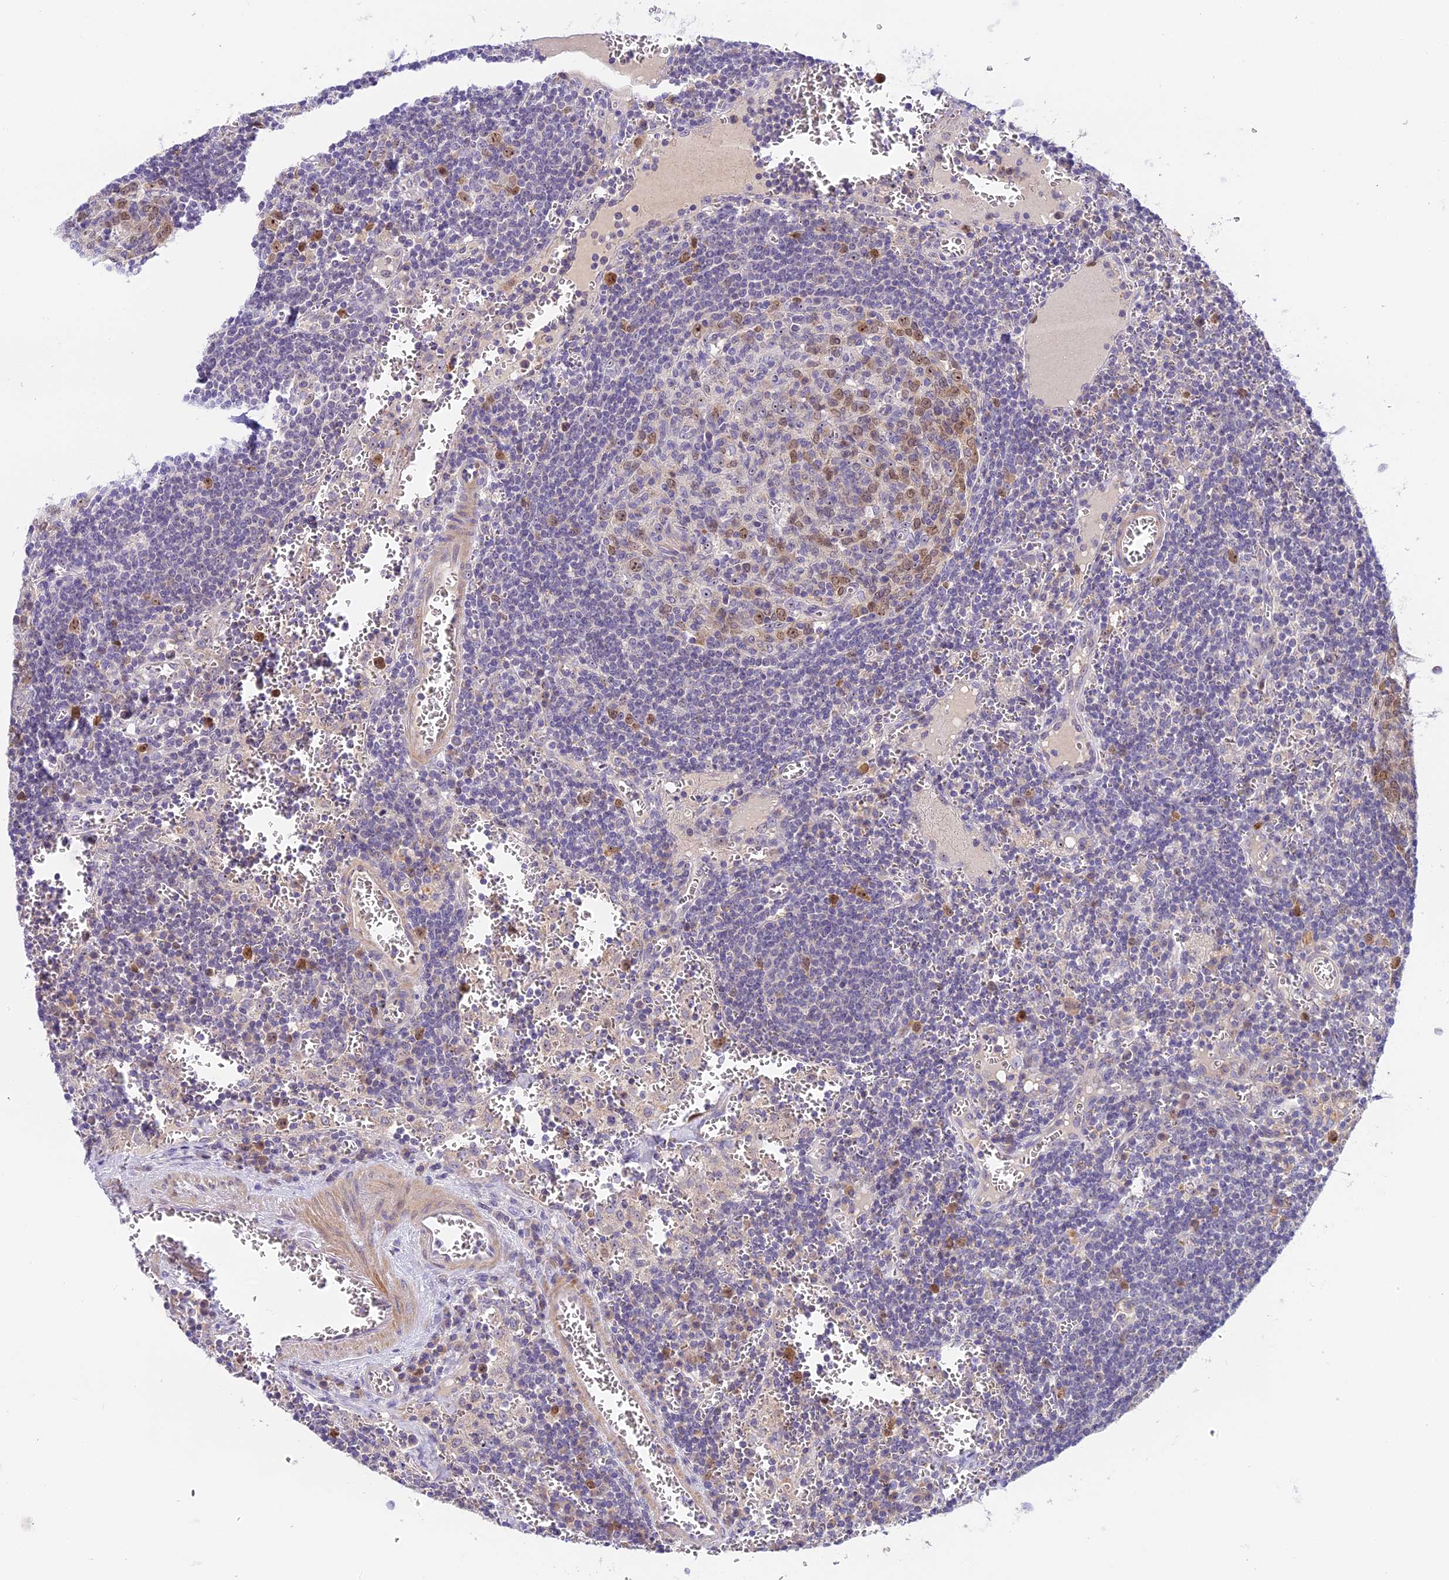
{"staining": {"intensity": "moderate", "quantity": "25%-75%", "location": "nuclear"}, "tissue": "lymph node", "cell_type": "Germinal center cells", "image_type": "normal", "snomed": [{"axis": "morphology", "description": "Normal tissue, NOS"}, {"axis": "topography", "description": "Lymph node"}], "caption": "Benign lymph node reveals moderate nuclear expression in about 25%-75% of germinal center cells.", "gene": "RAD51", "patient": {"sex": "female", "age": 73}}